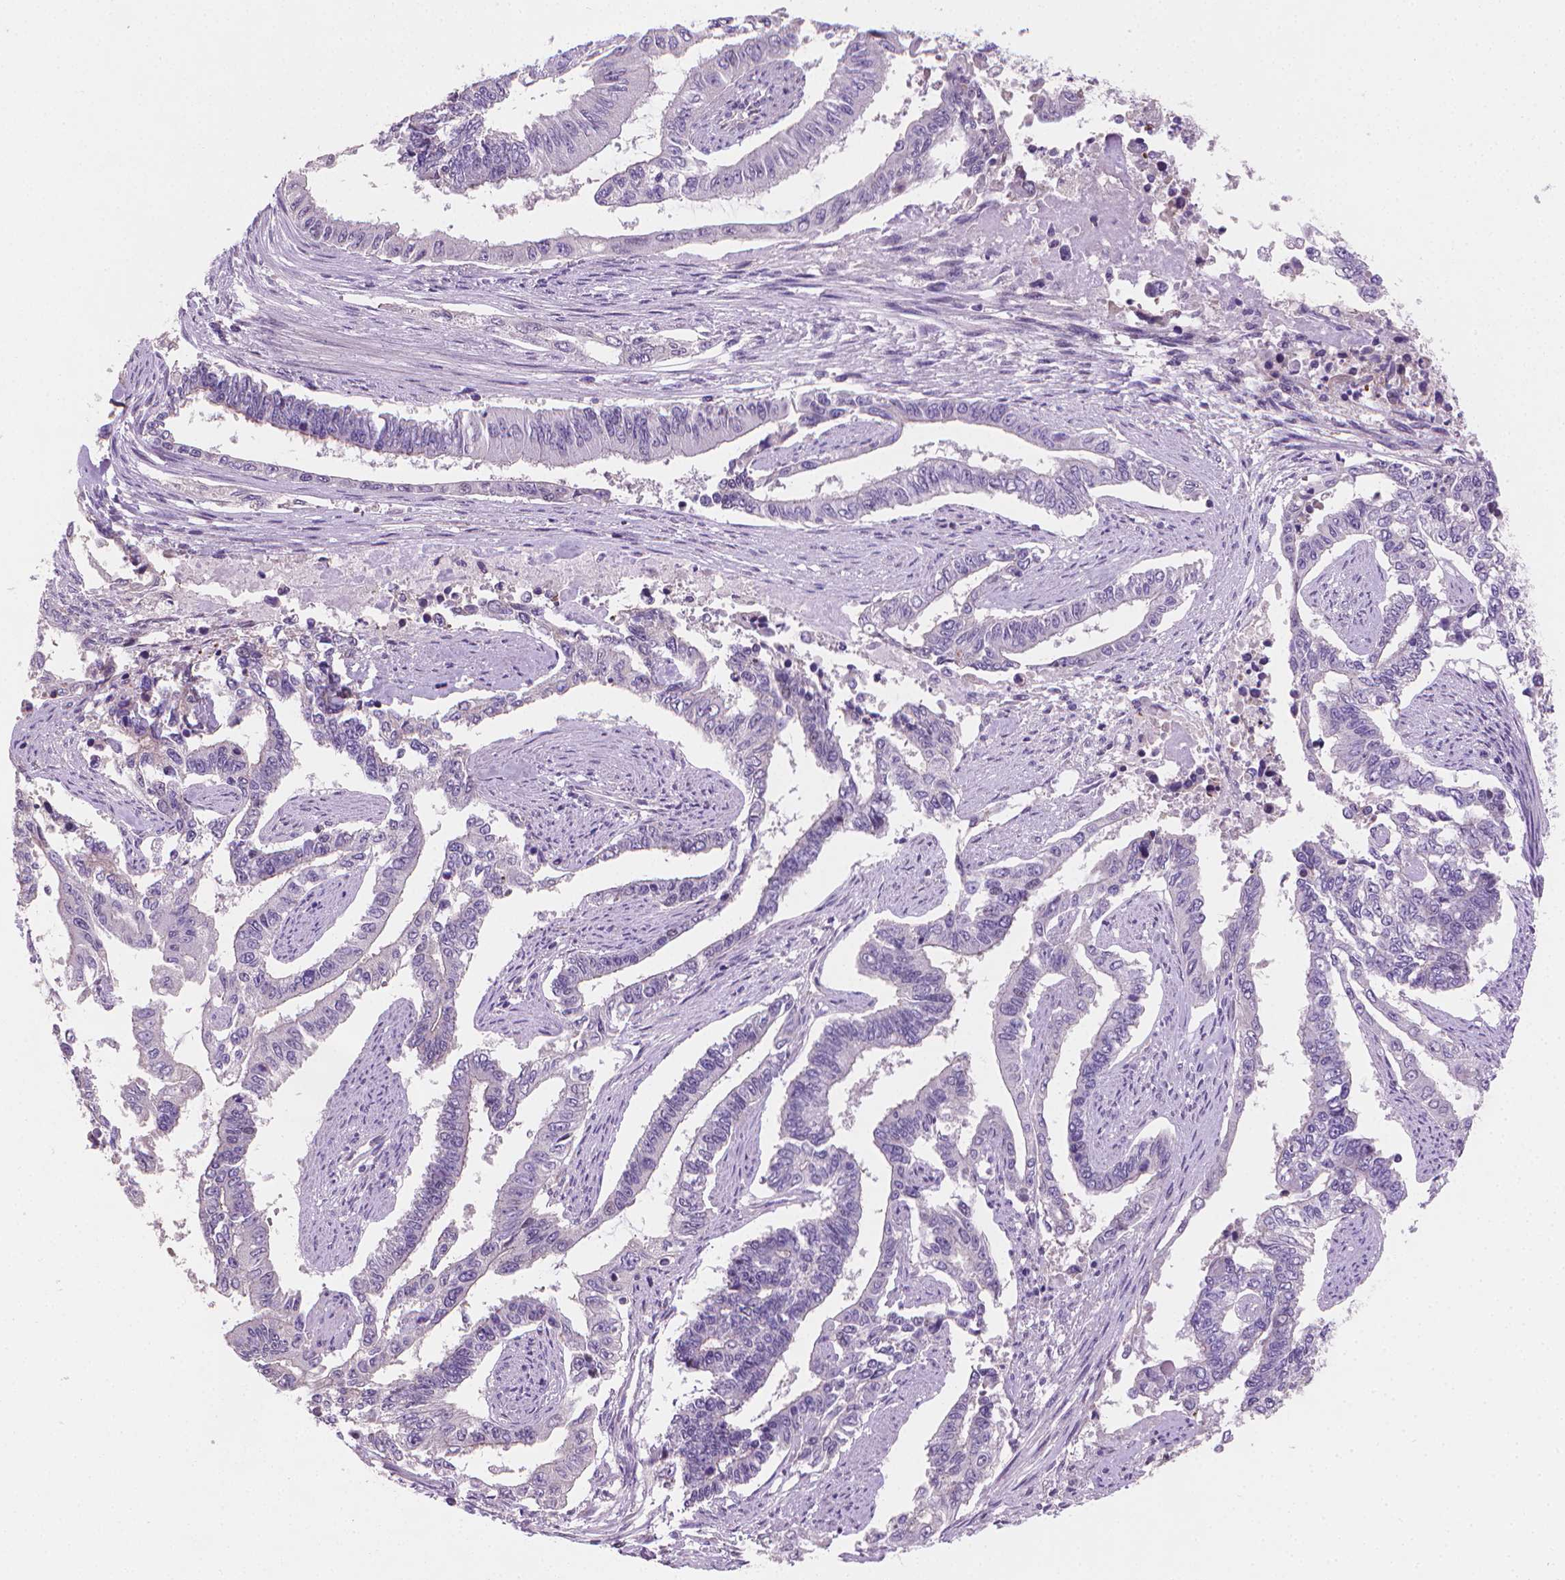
{"staining": {"intensity": "negative", "quantity": "none", "location": "none"}, "tissue": "endometrial cancer", "cell_type": "Tumor cells", "image_type": "cancer", "snomed": [{"axis": "morphology", "description": "Adenocarcinoma, NOS"}, {"axis": "topography", "description": "Uterus"}], "caption": "An IHC micrograph of endometrial cancer is shown. There is no staining in tumor cells of endometrial cancer.", "gene": "CLXN", "patient": {"sex": "female", "age": 59}}